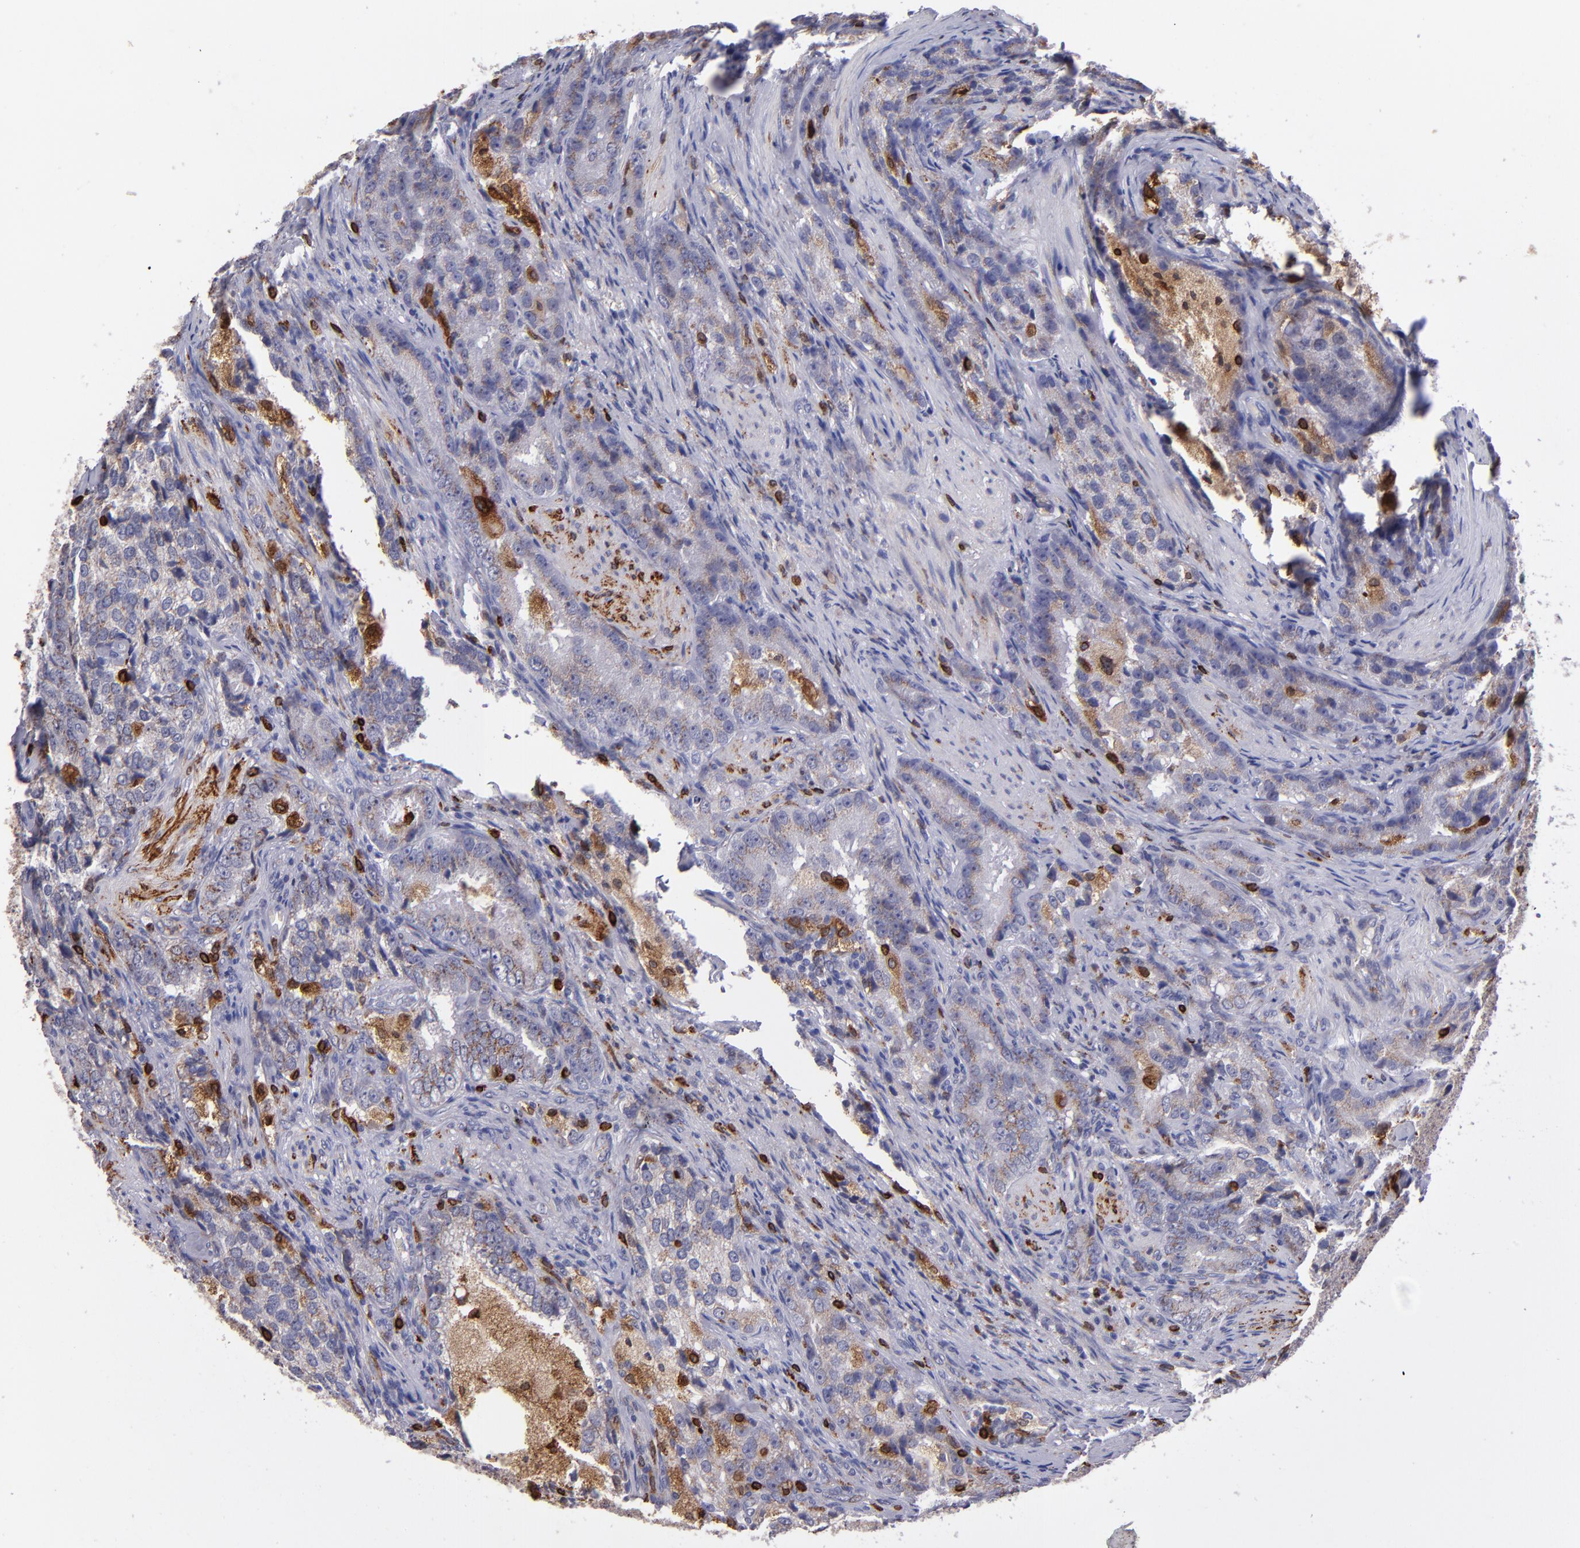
{"staining": {"intensity": "weak", "quantity": ">75%", "location": "cytoplasmic/membranous"}, "tissue": "prostate cancer", "cell_type": "Tumor cells", "image_type": "cancer", "snomed": [{"axis": "morphology", "description": "Adenocarcinoma, High grade"}, {"axis": "topography", "description": "Prostate"}], "caption": "Brown immunohistochemical staining in prostate cancer (adenocarcinoma (high-grade)) shows weak cytoplasmic/membranous positivity in approximately >75% of tumor cells.", "gene": "PTGS1", "patient": {"sex": "male", "age": 63}}